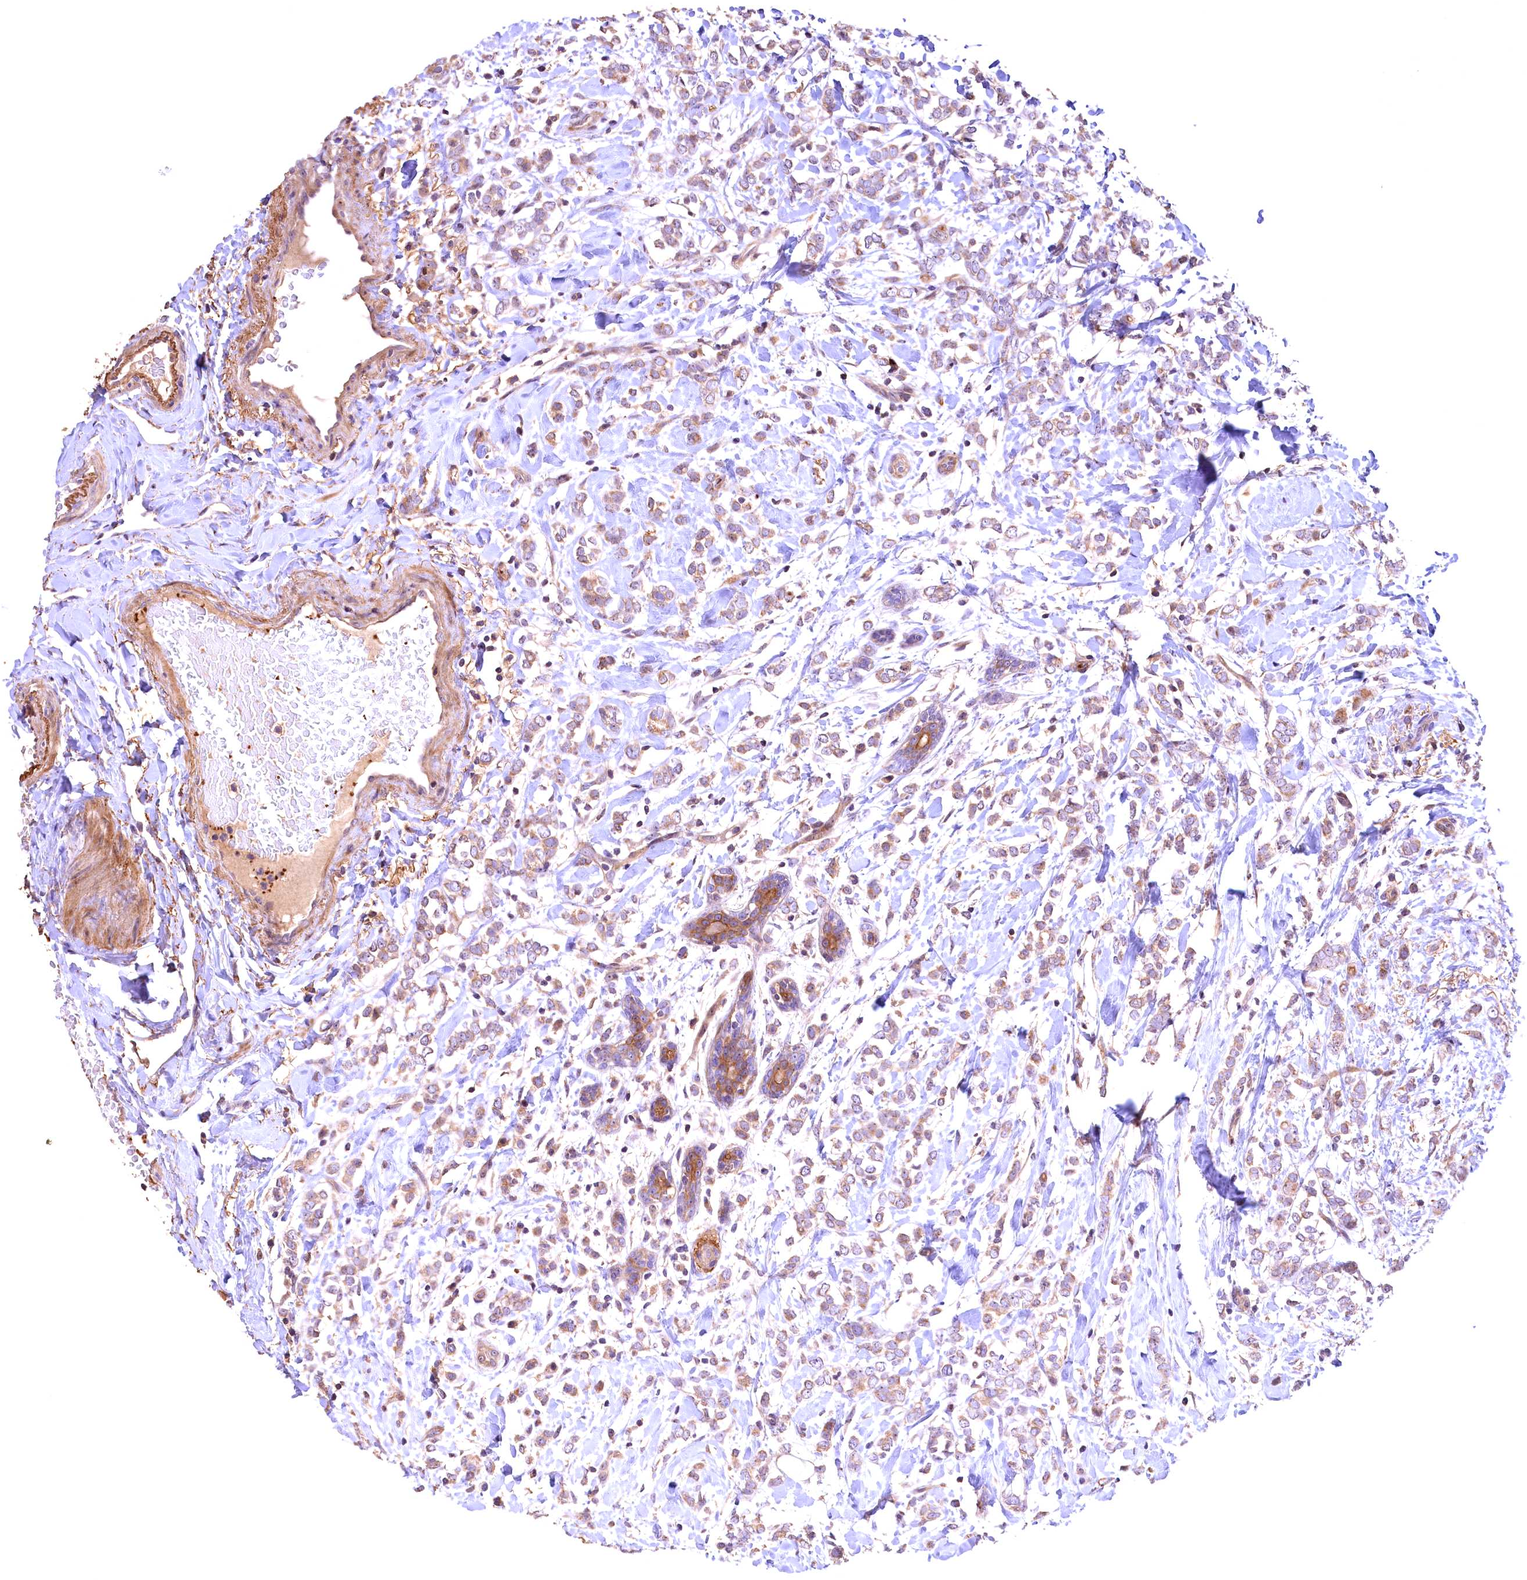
{"staining": {"intensity": "moderate", "quantity": ">75%", "location": "cytoplasmic/membranous"}, "tissue": "breast cancer", "cell_type": "Tumor cells", "image_type": "cancer", "snomed": [{"axis": "morphology", "description": "Normal tissue, NOS"}, {"axis": "morphology", "description": "Lobular carcinoma"}, {"axis": "topography", "description": "Breast"}], "caption": "IHC image of human breast cancer (lobular carcinoma) stained for a protein (brown), which demonstrates medium levels of moderate cytoplasmic/membranous staining in approximately >75% of tumor cells.", "gene": "FUZ", "patient": {"sex": "female", "age": 47}}